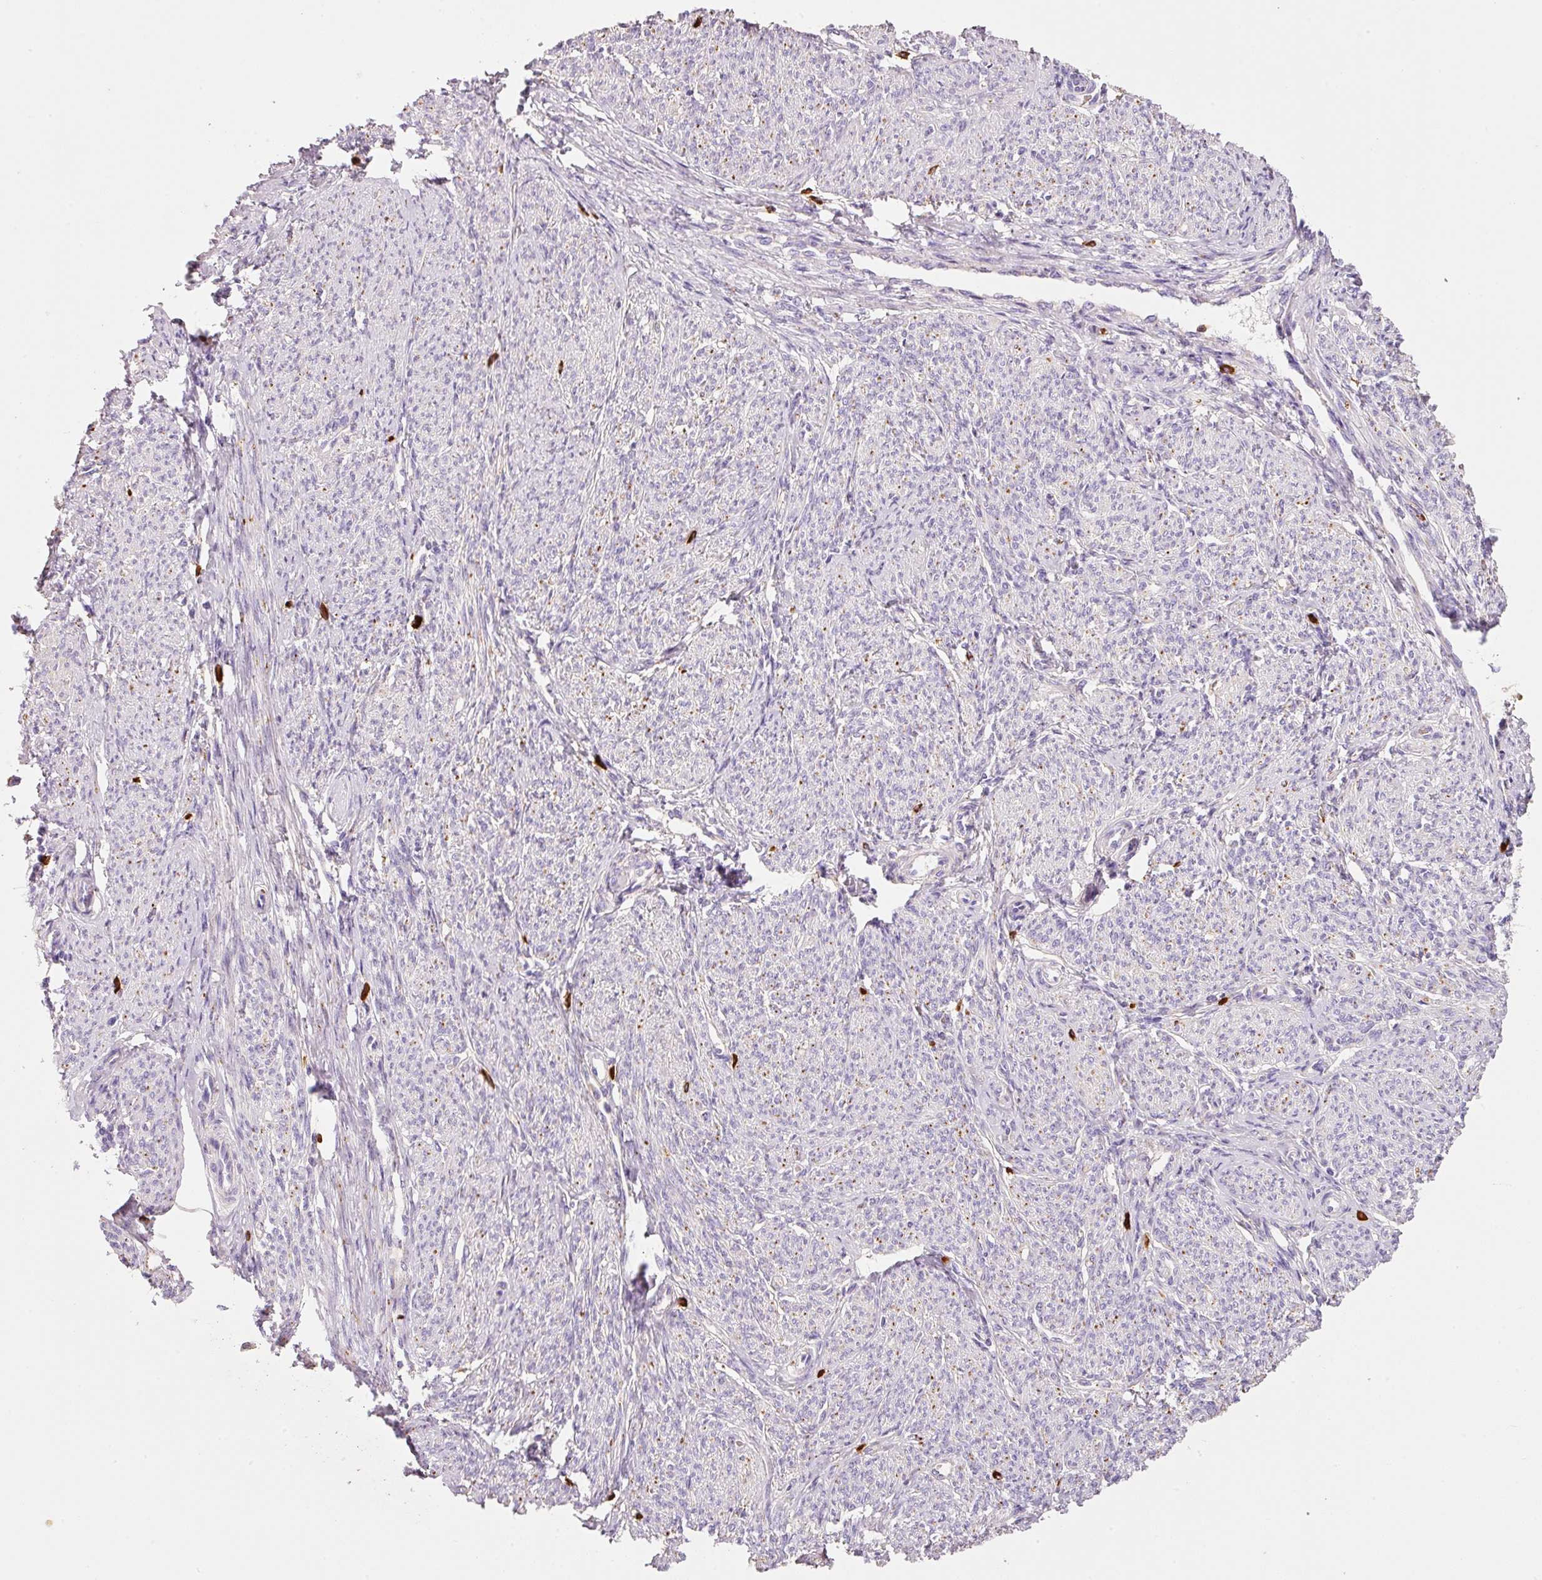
{"staining": {"intensity": "weak", "quantity": "25%-75%", "location": "cytoplasmic/membranous"}, "tissue": "smooth muscle", "cell_type": "Smooth muscle cells", "image_type": "normal", "snomed": [{"axis": "morphology", "description": "Normal tissue, NOS"}, {"axis": "topography", "description": "Smooth muscle"}], "caption": "Smooth muscle stained for a protein (brown) exhibits weak cytoplasmic/membranous positive expression in about 25%-75% of smooth muscle cells.", "gene": "TMC8", "patient": {"sex": "female", "age": 65}}